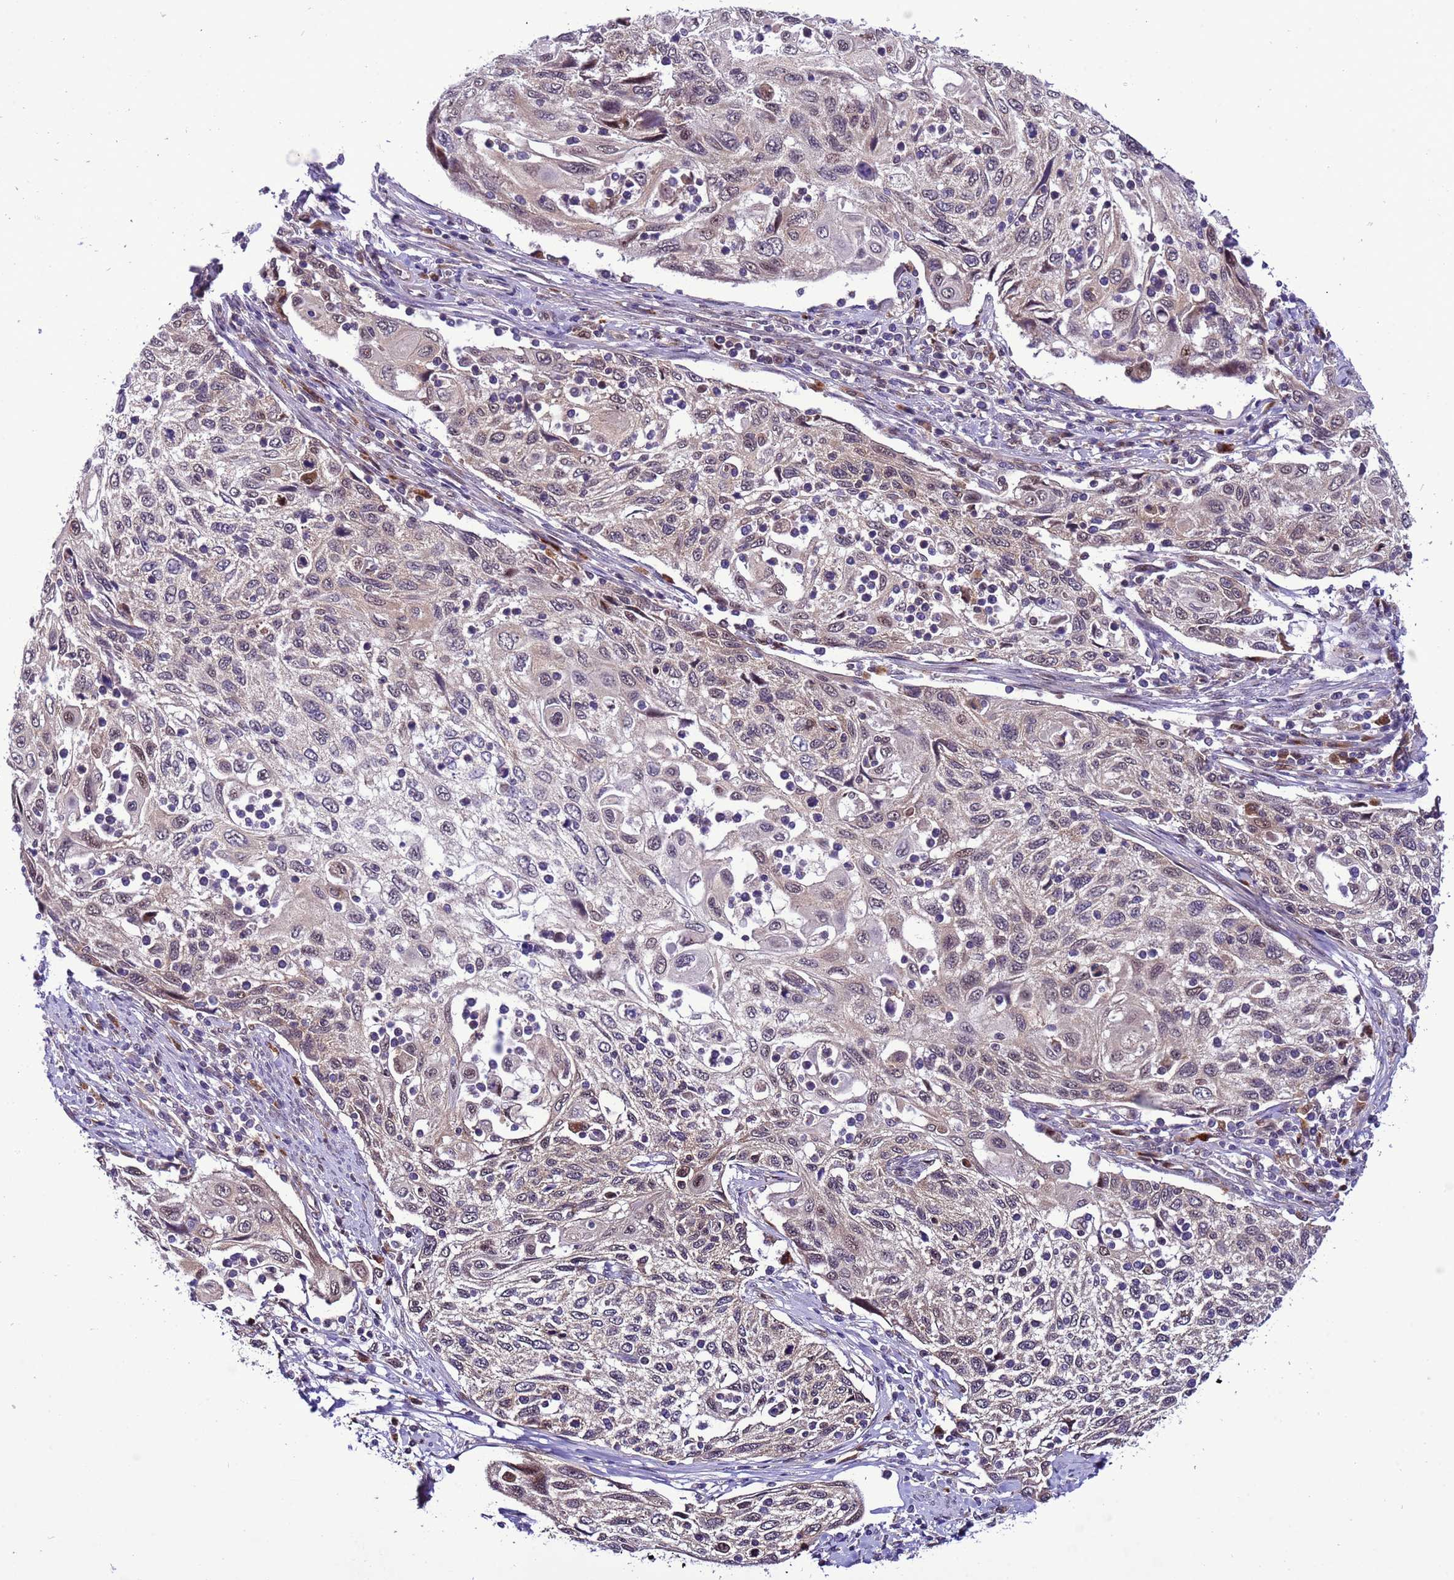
{"staining": {"intensity": "weak", "quantity": "25%-75%", "location": "nuclear"}, "tissue": "cervical cancer", "cell_type": "Tumor cells", "image_type": "cancer", "snomed": [{"axis": "morphology", "description": "Squamous cell carcinoma, NOS"}, {"axis": "topography", "description": "Cervix"}], "caption": "Tumor cells reveal low levels of weak nuclear positivity in about 25%-75% of cells in human cervical squamous cell carcinoma.", "gene": "RASD1", "patient": {"sex": "female", "age": 70}}